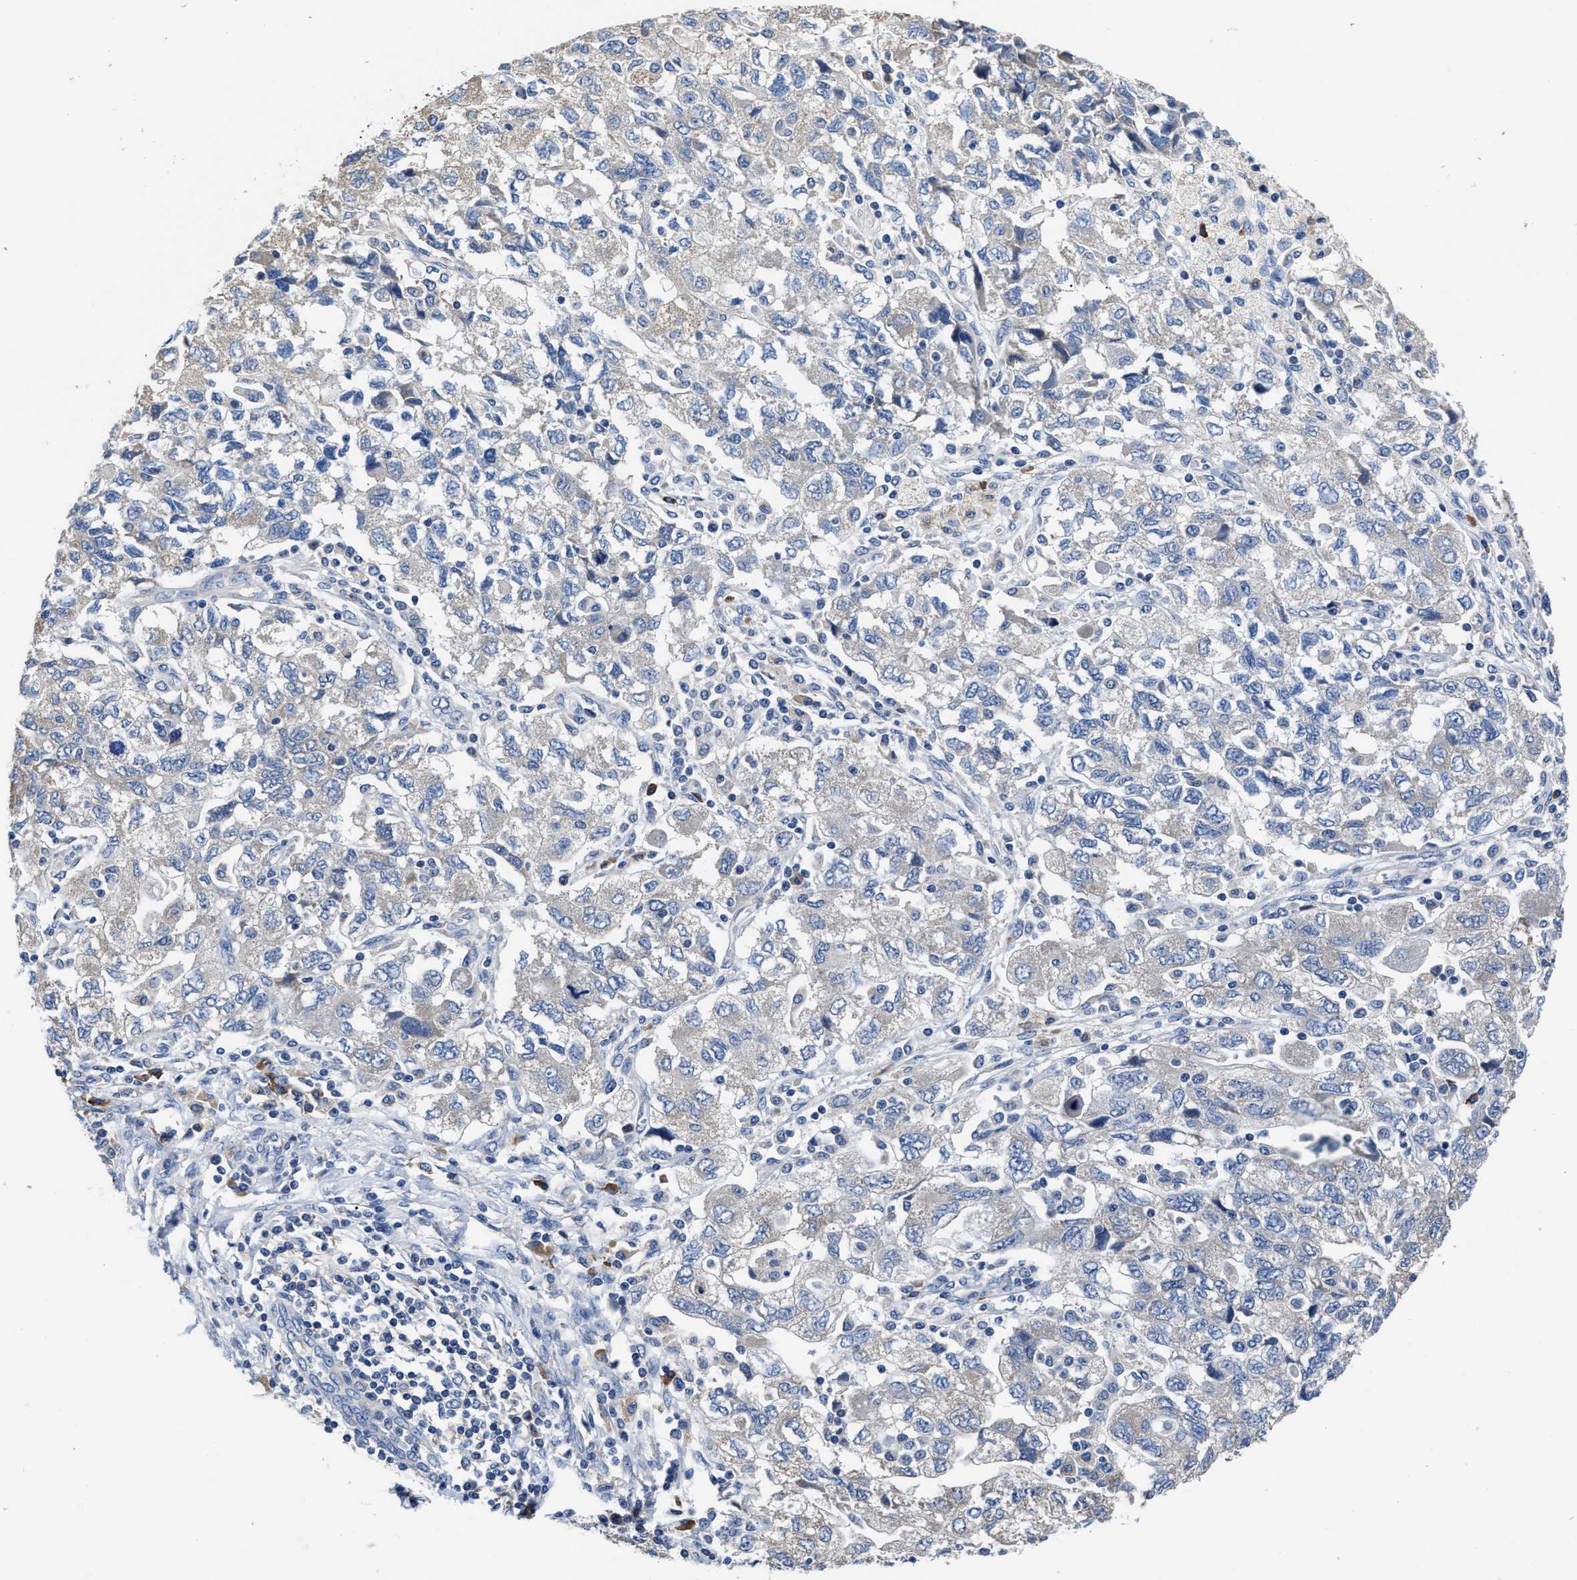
{"staining": {"intensity": "negative", "quantity": "none", "location": "none"}, "tissue": "ovarian cancer", "cell_type": "Tumor cells", "image_type": "cancer", "snomed": [{"axis": "morphology", "description": "Carcinoma, NOS"}, {"axis": "morphology", "description": "Cystadenocarcinoma, serous, NOS"}, {"axis": "topography", "description": "Ovary"}], "caption": "There is no significant positivity in tumor cells of carcinoma (ovarian).", "gene": "SRPK2", "patient": {"sex": "female", "age": 69}}